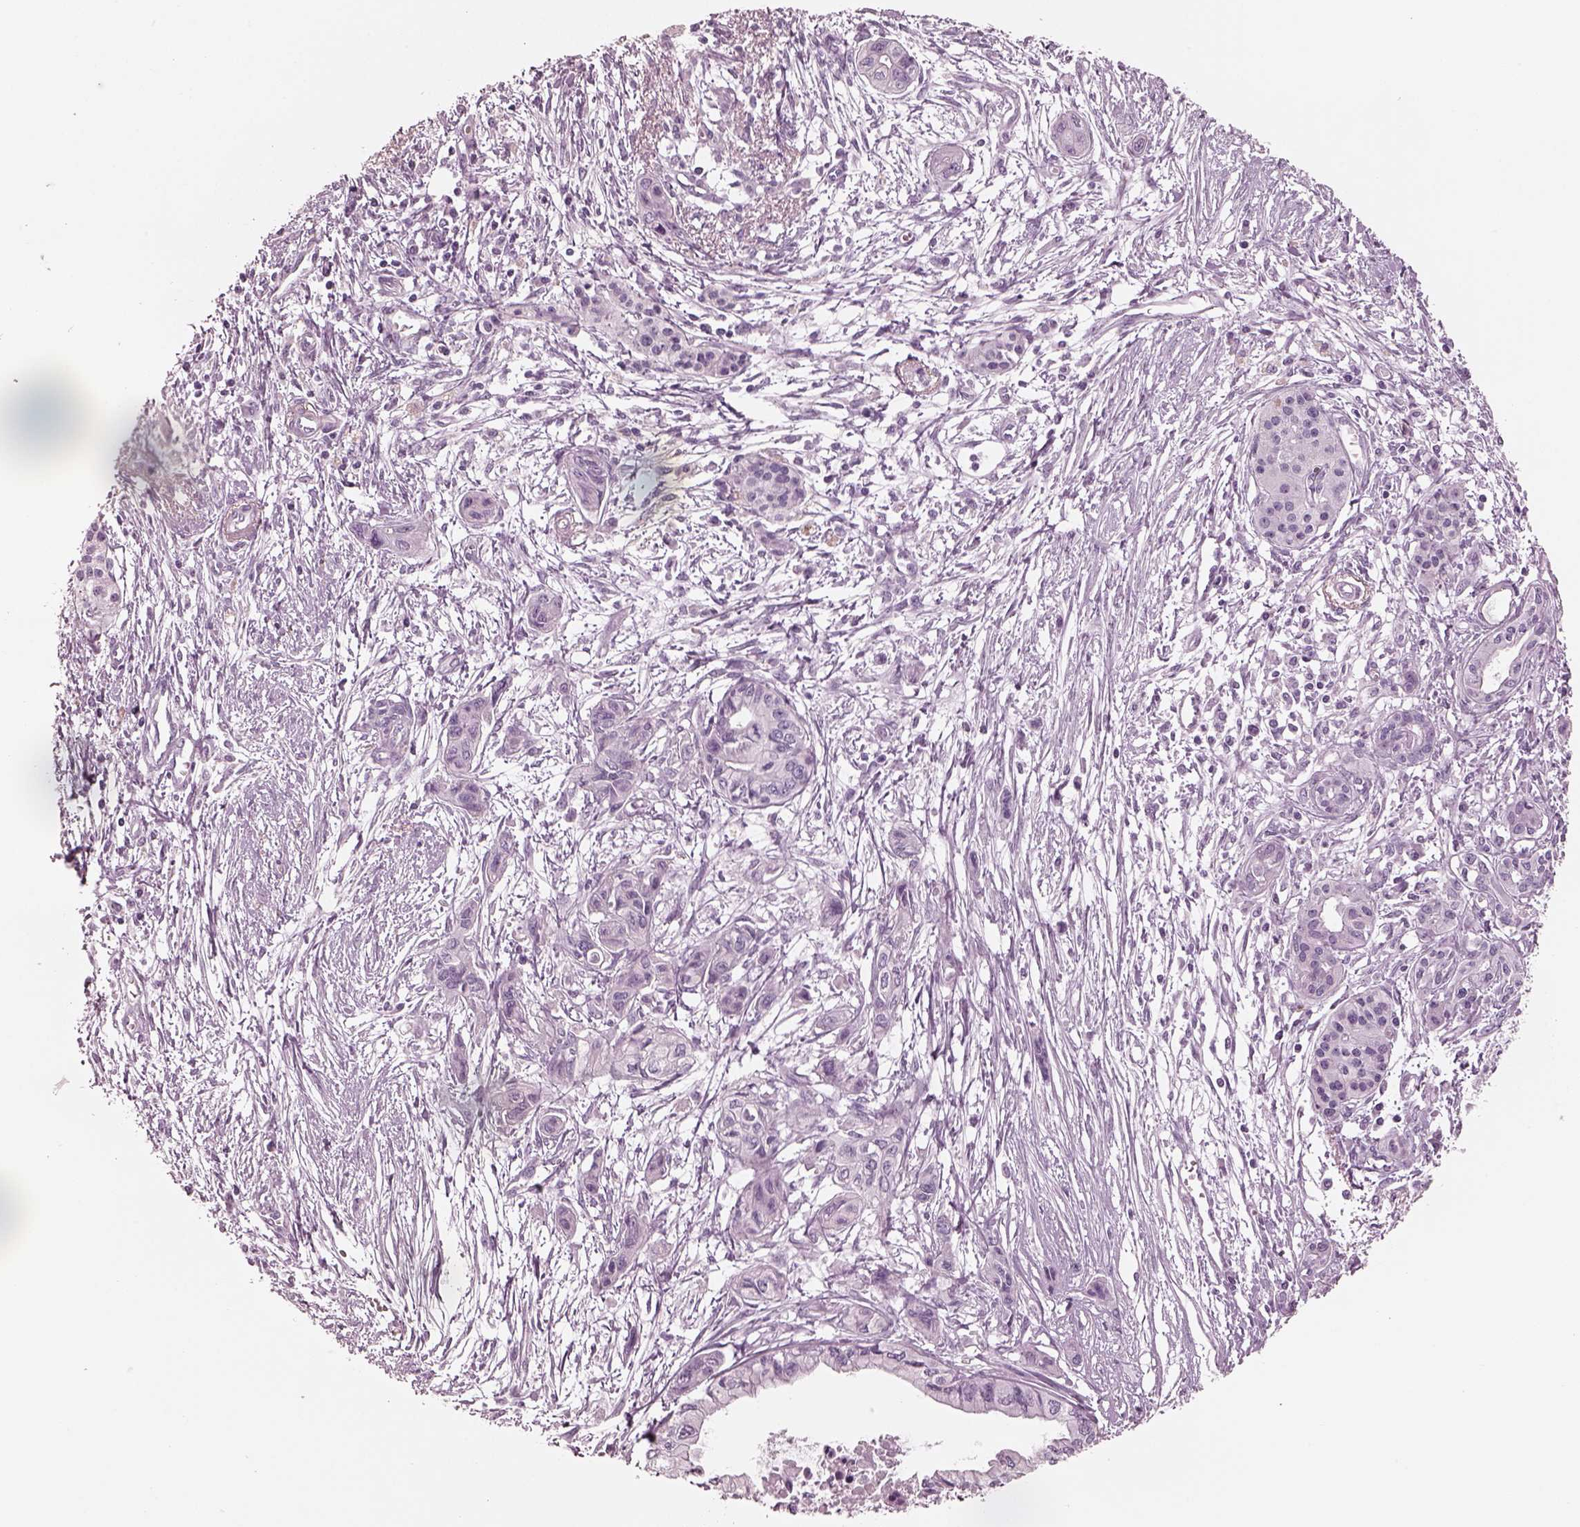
{"staining": {"intensity": "negative", "quantity": "none", "location": "none"}, "tissue": "pancreatic cancer", "cell_type": "Tumor cells", "image_type": "cancer", "snomed": [{"axis": "morphology", "description": "Adenocarcinoma, NOS"}, {"axis": "topography", "description": "Pancreas"}], "caption": "Immunohistochemistry histopathology image of neoplastic tissue: human adenocarcinoma (pancreatic) stained with DAB (3,3'-diaminobenzidine) shows no significant protein expression in tumor cells. (Brightfield microscopy of DAB immunohistochemistry (IHC) at high magnification).", "gene": "CSH1", "patient": {"sex": "female", "age": 76}}